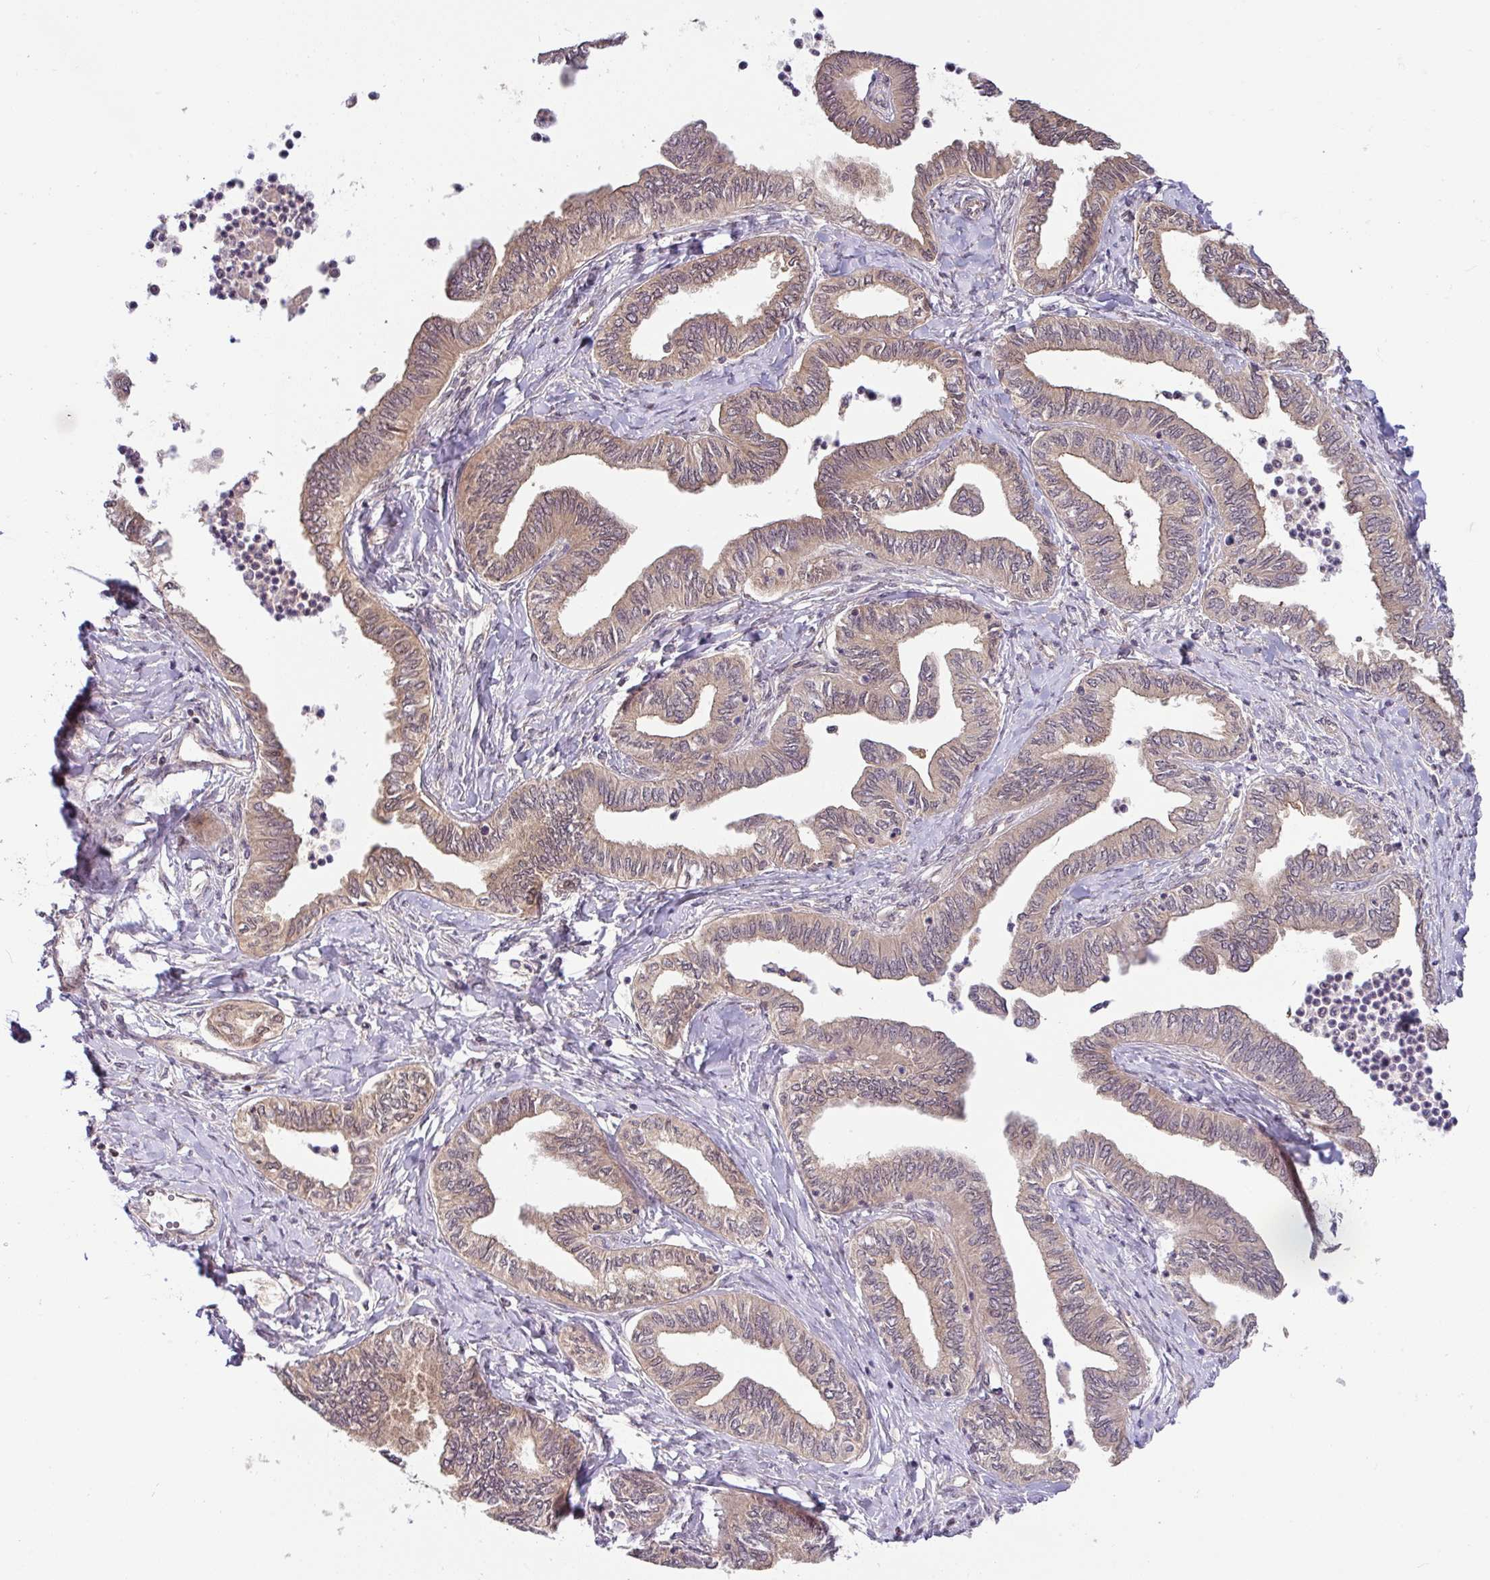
{"staining": {"intensity": "weak", "quantity": "25%-75%", "location": "cytoplasmic/membranous"}, "tissue": "ovarian cancer", "cell_type": "Tumor cells", "image_type": "cancer", "snomed": [{"axis": "morphology", "description": "Carcinoma, endometroid"}, {"axis": "topography", "description": "Ovary"}], "caption": "A brown stain shows weak cytoplasmic/membranous positivity of a protein in human ovarian cancer tumor cells. Immunohistochemistry stains the protein in brown and the nuclei are stained blue.", "gene": "SHB", "patient": {"sex": "female", "age": 70}}